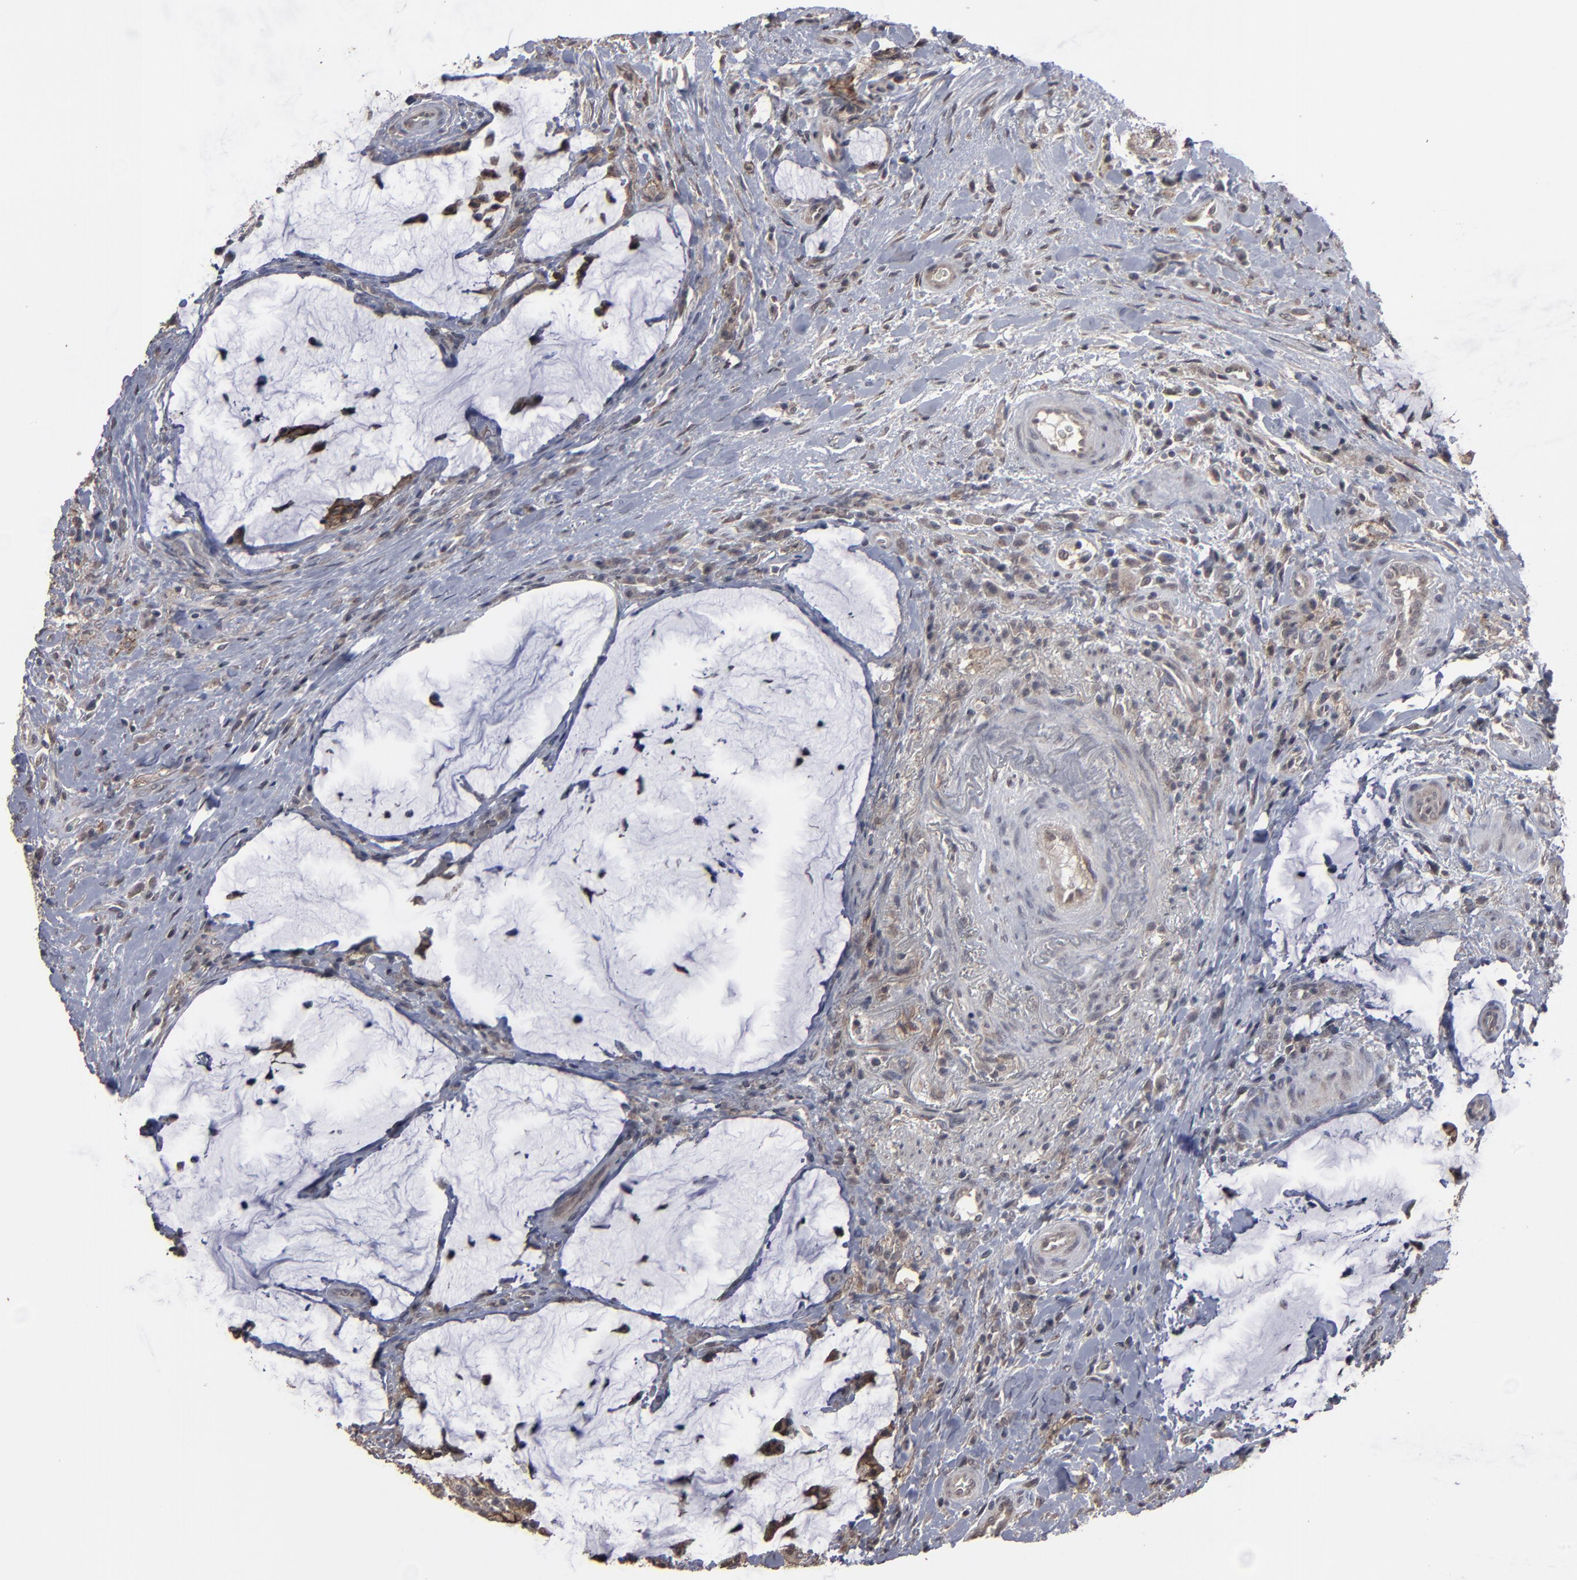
{"staining": {"intensity": "weak", "quantity": ">75%", "location": "cytoplasmic/membranous,nuclear"}, "tissue": "colorectal cancer", "cell_type": "Tumor cells", "image_type": "cancer", "snomed": [{"axis": "morphology", "description": "Adenocarcinoma, NOS"}, {"axis": "topography", "description": "Rectum"}], "caption": "Tumor cells demonstrate low levels of weak cytoplasmic/membranous and nuclear expression in about >75% of cells in human colorectal cancer.", "gene": "SLC22A17", "patient": {"sex": "female", "age": 71}}